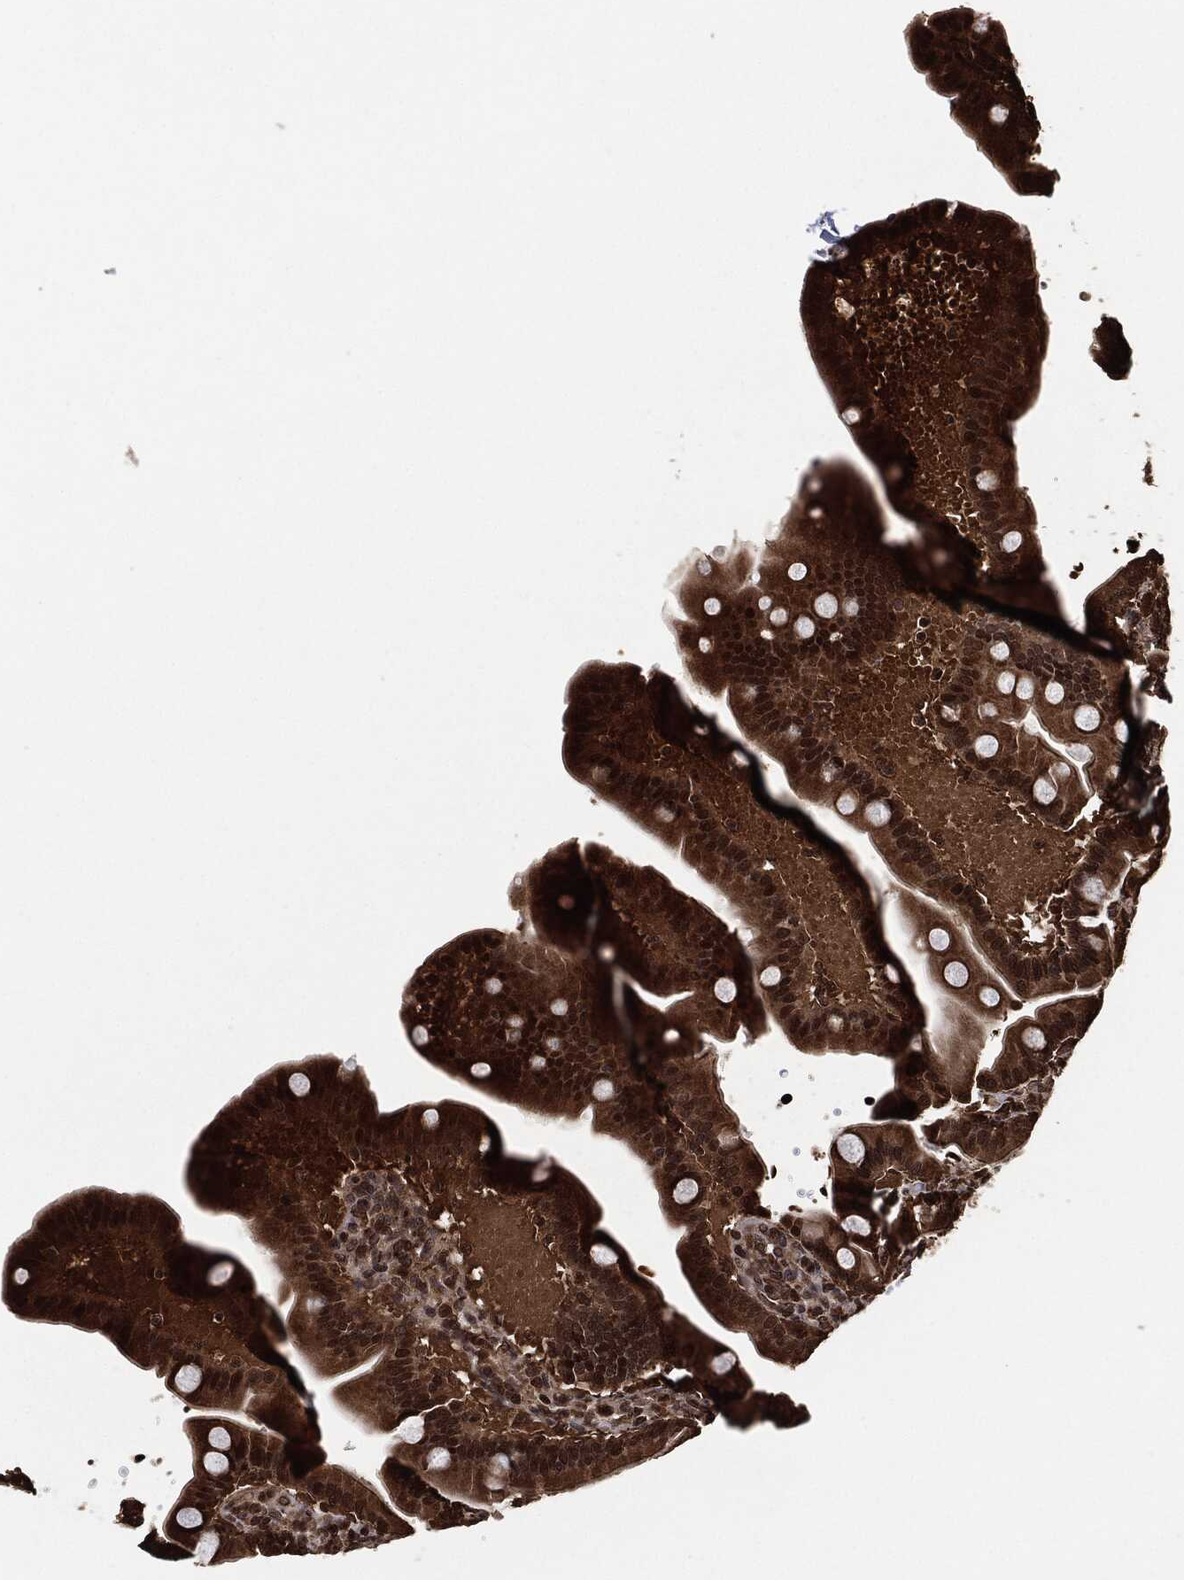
{"staining": {"intensity": "moderate", "quantity": "25%-75%", "location": "cytoplasmic/membranous,nuclear"}, "tissue": "small intestine", "cell_type": "Glandular cells", "image_type": "normal", "snomed": [{"axis": "morphology", "description": "Normal tissue, NOS"}, {"axis": "topography", "description": "Small intestine"}], "caption": "Small intestine stained for a protein displays moderate cytoplasmic/membranous,nuclear positivity in glandular cells. The staining was performed using DAB (3,3'-diaminobenzidine) to visualize the protein expression in brown, while the nuclei were stained in blue with hematoxylin (Magnification: 20x).", "gene": "PDK1", "patient": {"sex": "male", "age": 66}}